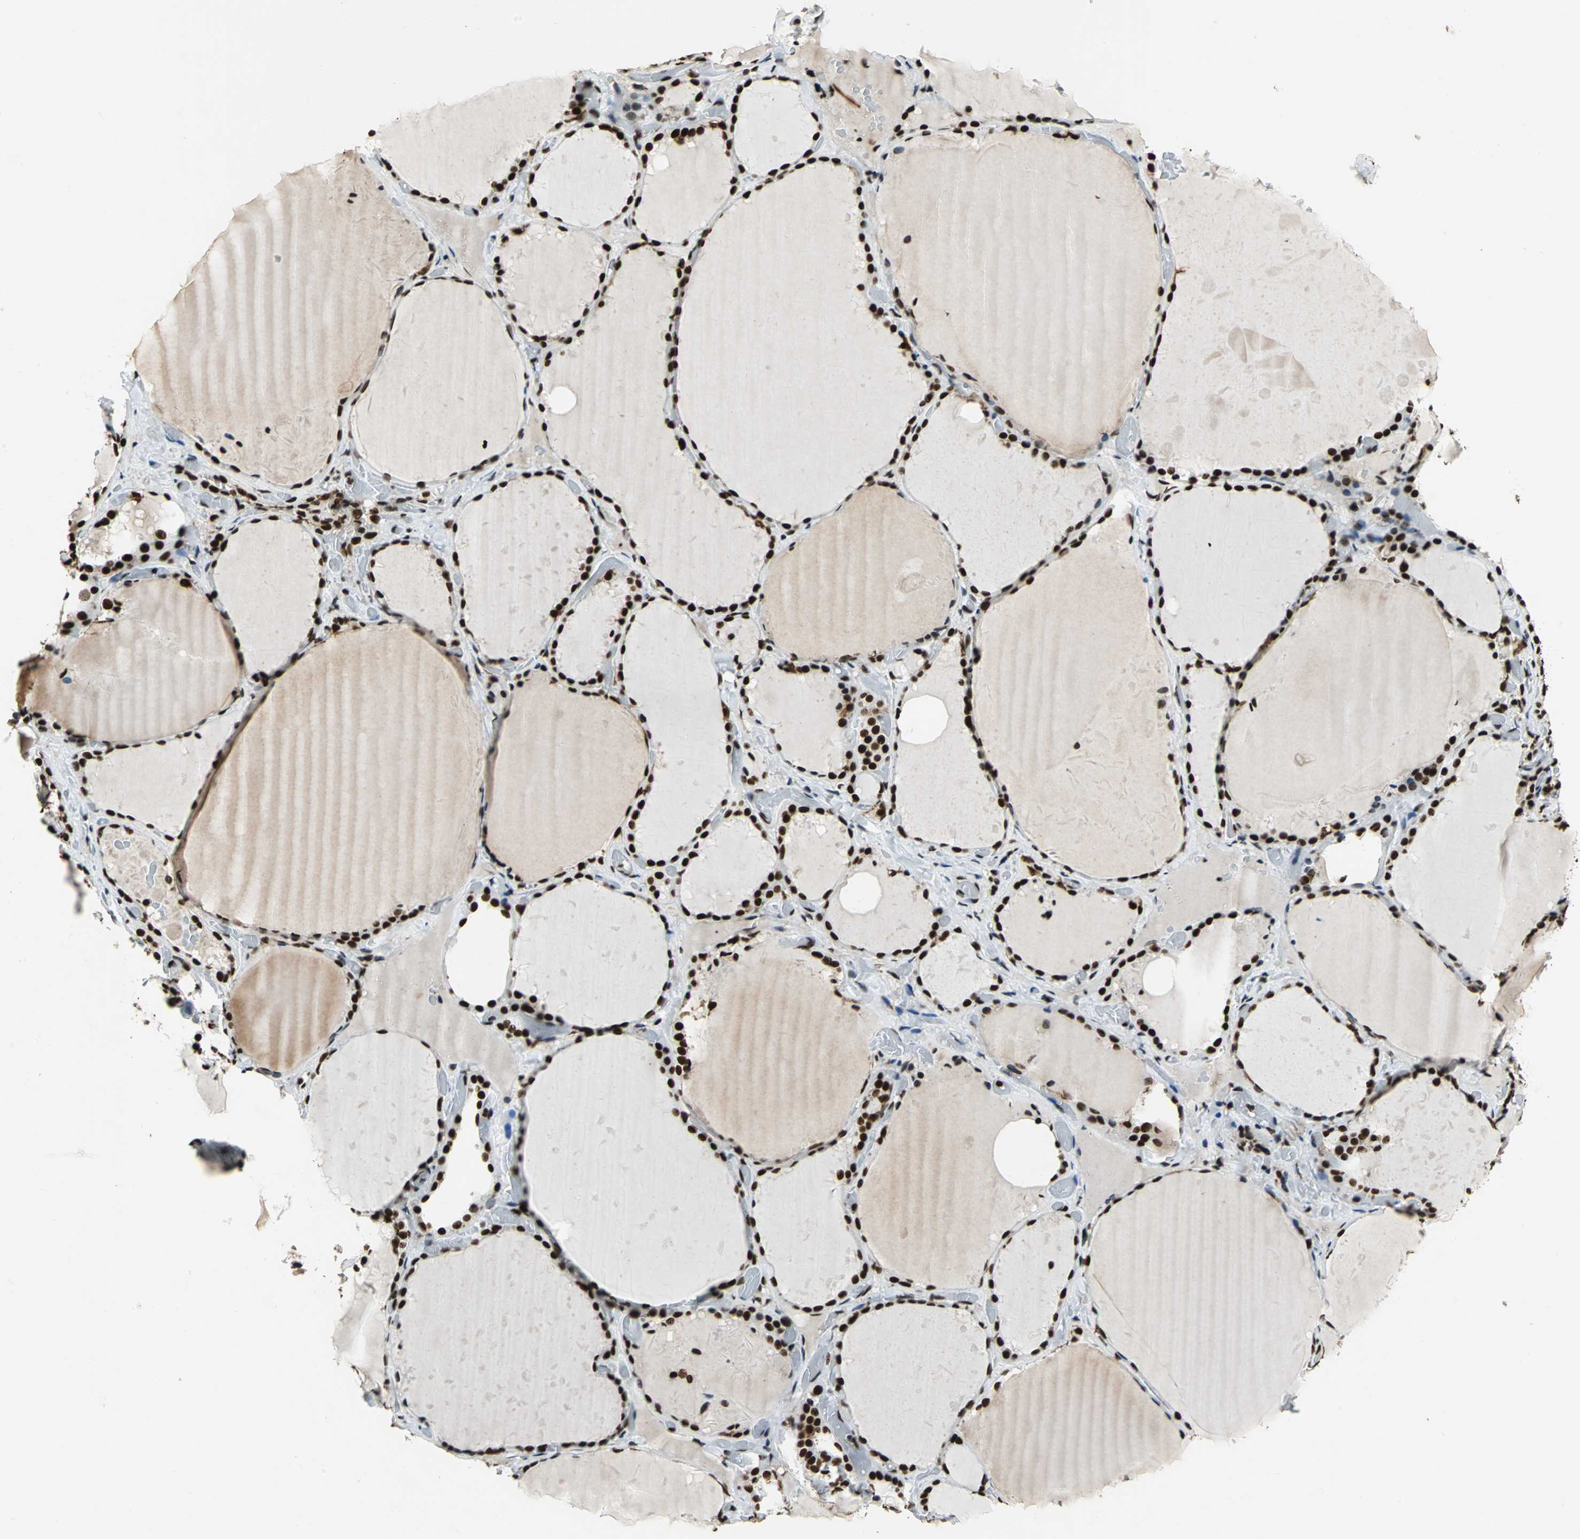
{"staining": {"intensity": "strong", "quantity": ">75%", "location": "nuclear"}, "tissue": "thyroid gland", "cell_type": "Glandular cells", "image_type": "normal", "snomed": [{"axis": "morphology", "description": "Normal tissue, NOS"}, {"axis": "topography", "description": "Thyroid gland"}], "caption": "Human thyroid gland stained with a brown dye demonstrates strong nuclear positive expression in about >75% of glandular cells.", "gene": "UBTF", "patient": {"sex": "female", "age": 22}}